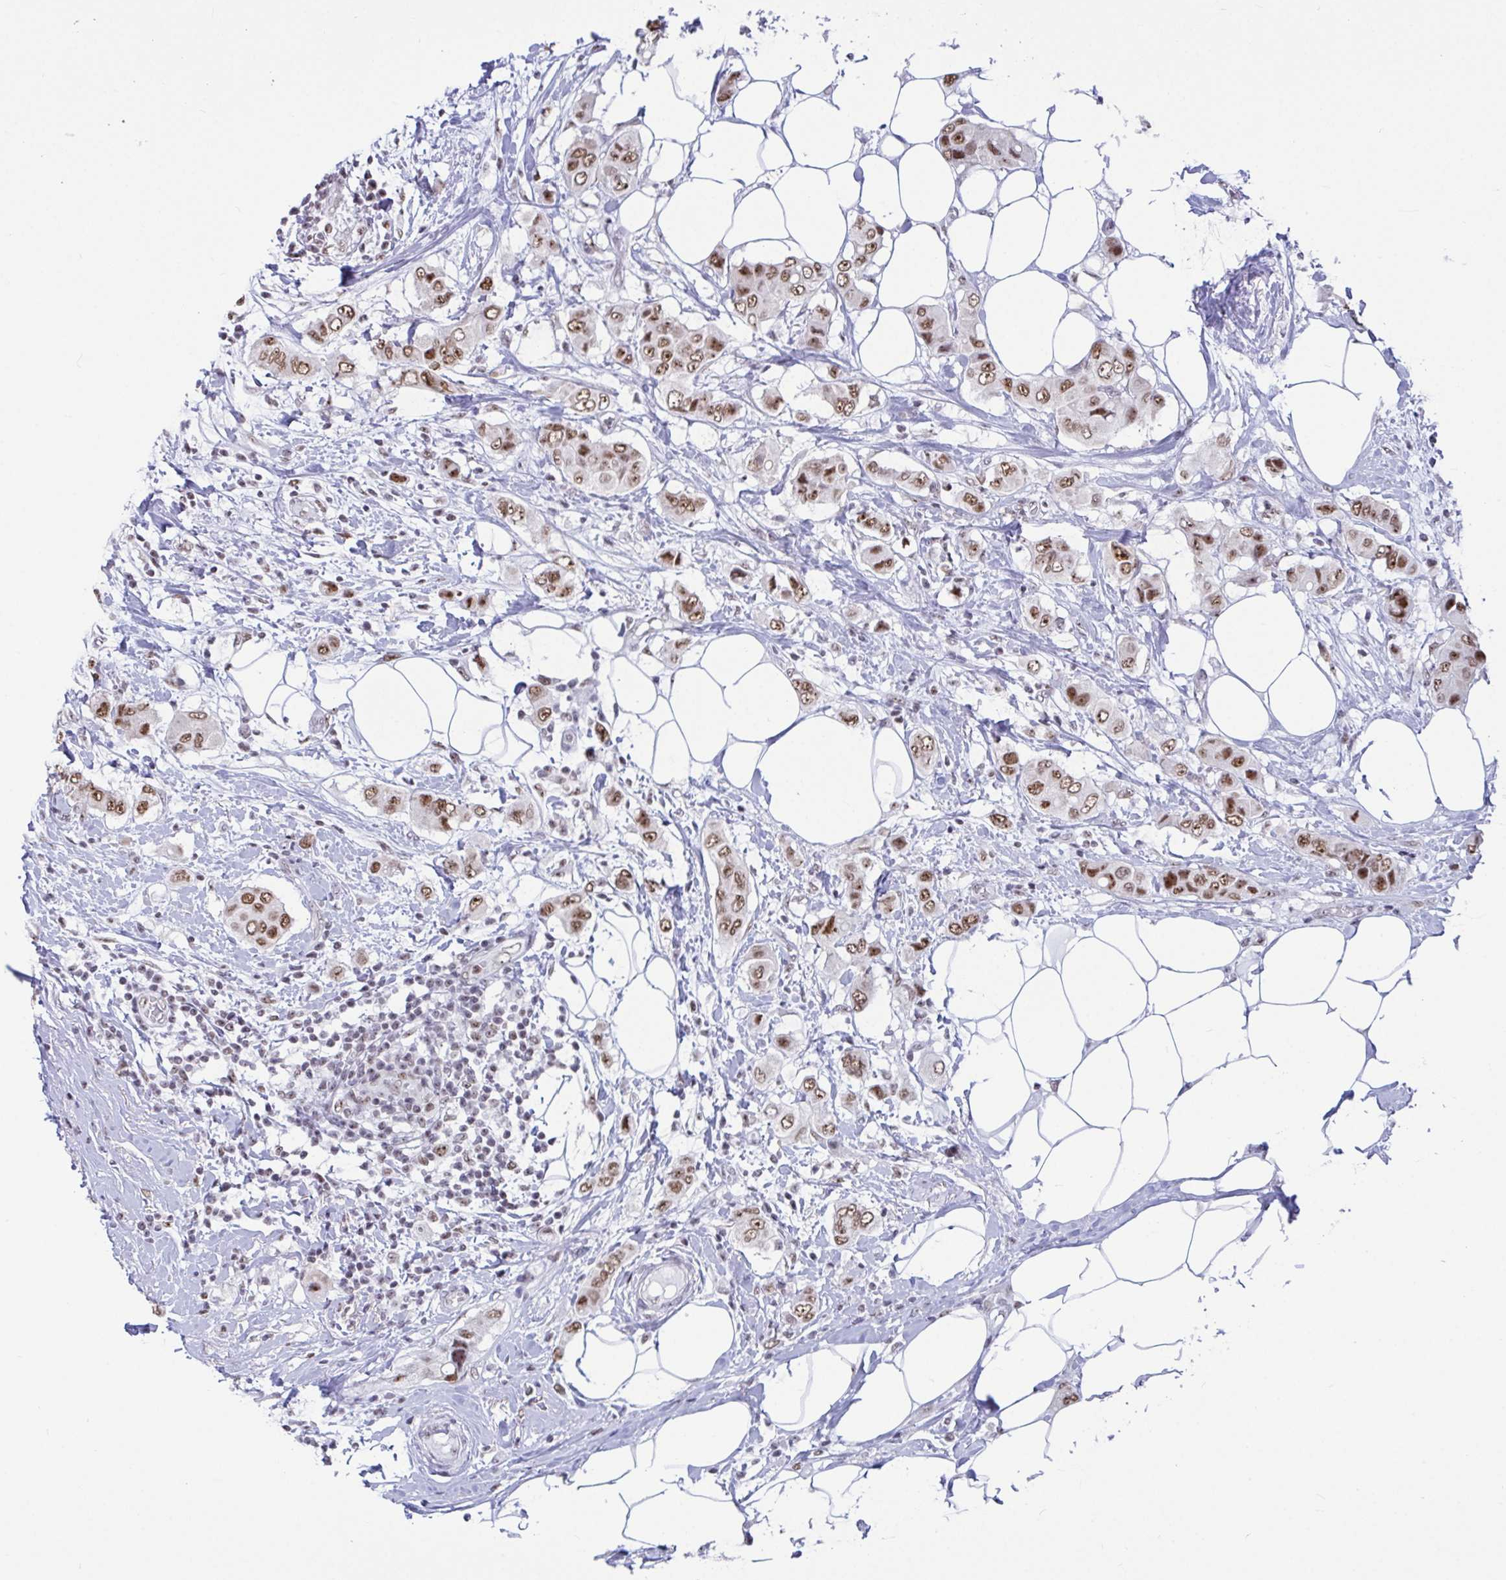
{"staining": {"intensity": "moderate", "quantity": ">75%", "location": "nuclear"}, "tissue": "breast cancer", "cell_type": "Tumor cells", "image_type": "cancer", "snomed": [{"axis": "morphology", "description": "Lobular carcinoma"}, {"axis": "topography", "description": "Breast"}], "caption": "A medium amount of moderate nuclear positivity is present in approximately >75% of tumor cells in breast cancer (lobular carcinoma) tissue. (DAB (3,3'-diaminobenzidine) IHC, brown staining for protein, blue staining for nuclei).", "gene": "SUPT16H", "patient": {"sex": "female", "age": 51}}